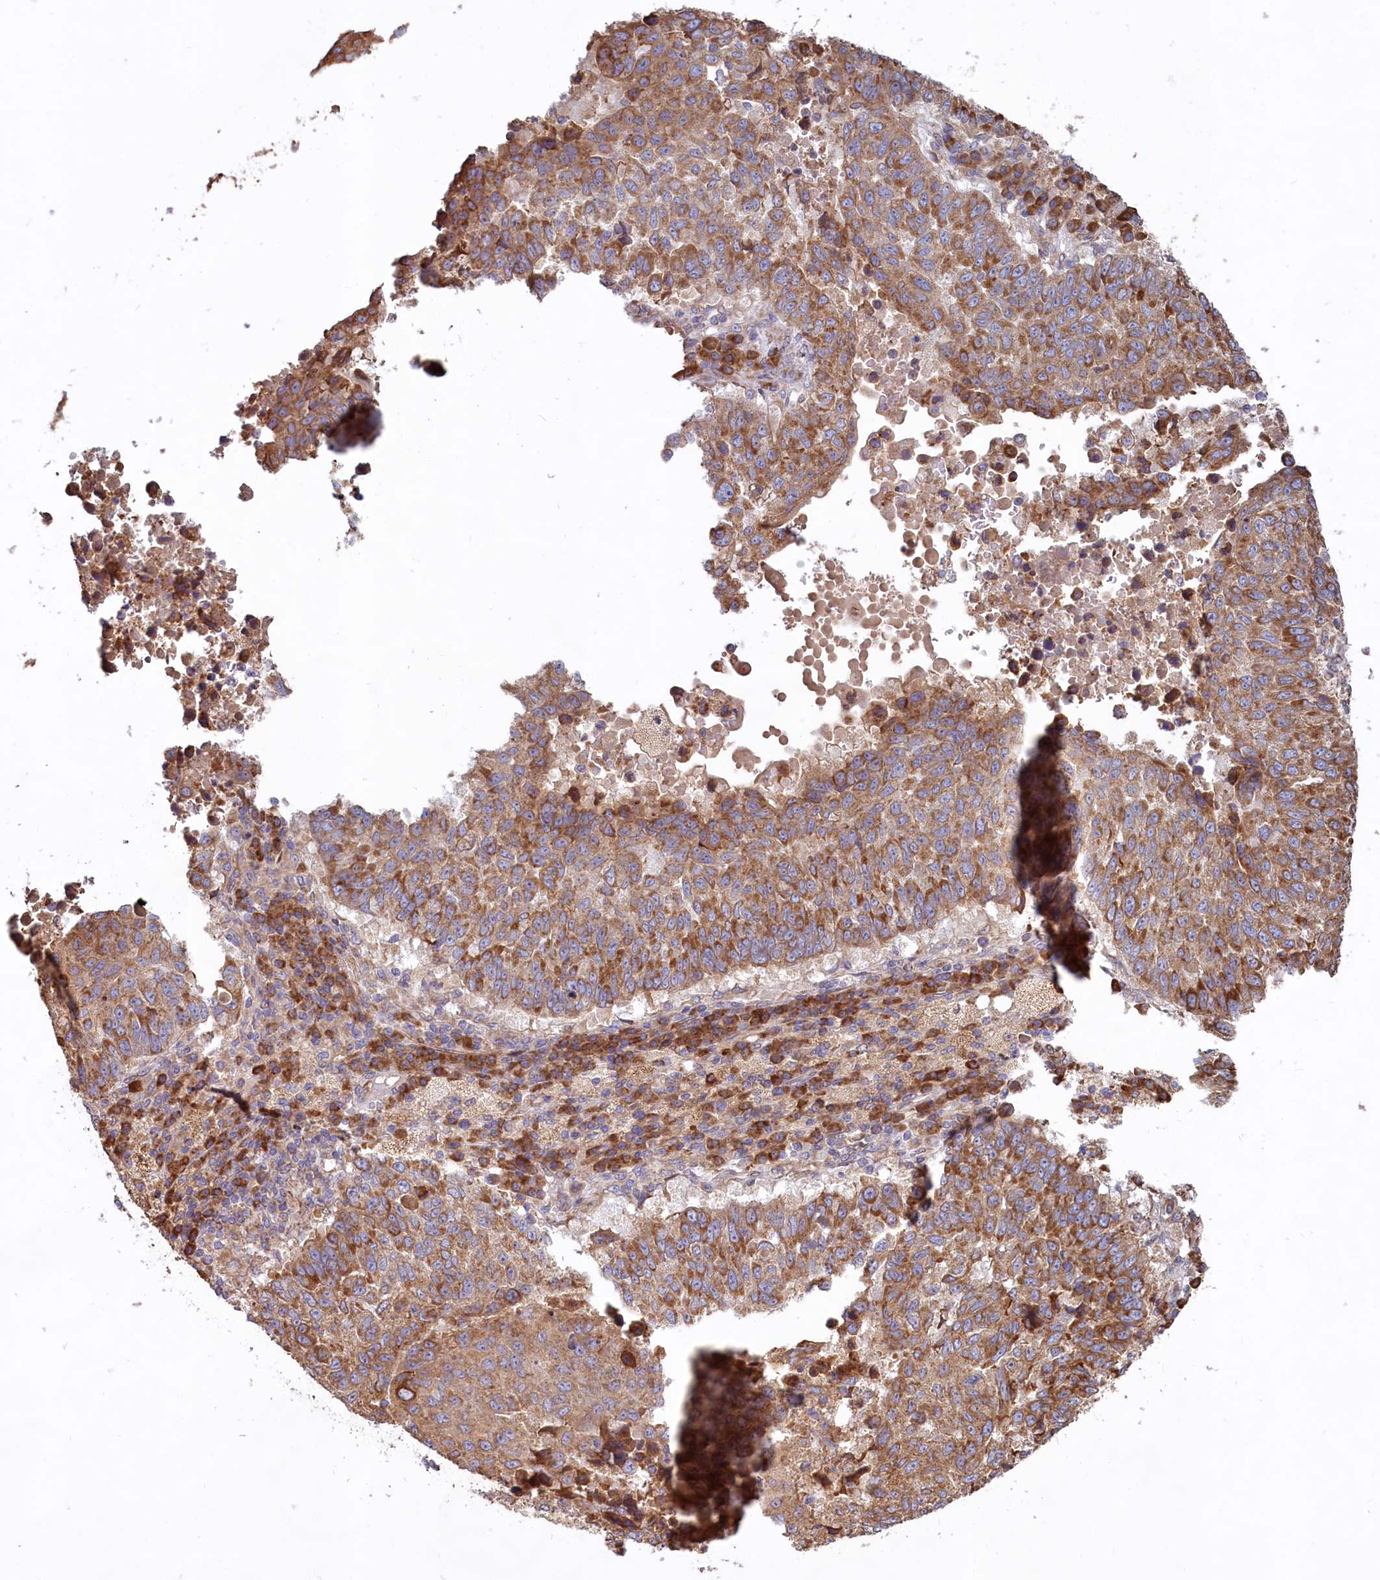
{"staining": {"intensity": "moderate", "quantity": ">75%", "location": "cytoplasmic/membranous"}, "tissue": "lung cancer", "cell_type": "Tumor cells", "image_type": "cancer", "snomed": [{"axis": "morphology", "description": "Squamous cell carcinoma, NOS"}, {"axis": "topography", "description": "Lung"}], "caption": "Lung squamous cell carcinoma stained with DAB immunohistochemistry reveals medium levels of moderate cytoplasmic/membranous positivity in approximately >75% of tumor cells.", "gene": "TBC1D19", "patient": {"sex": "male", "age": 73}}